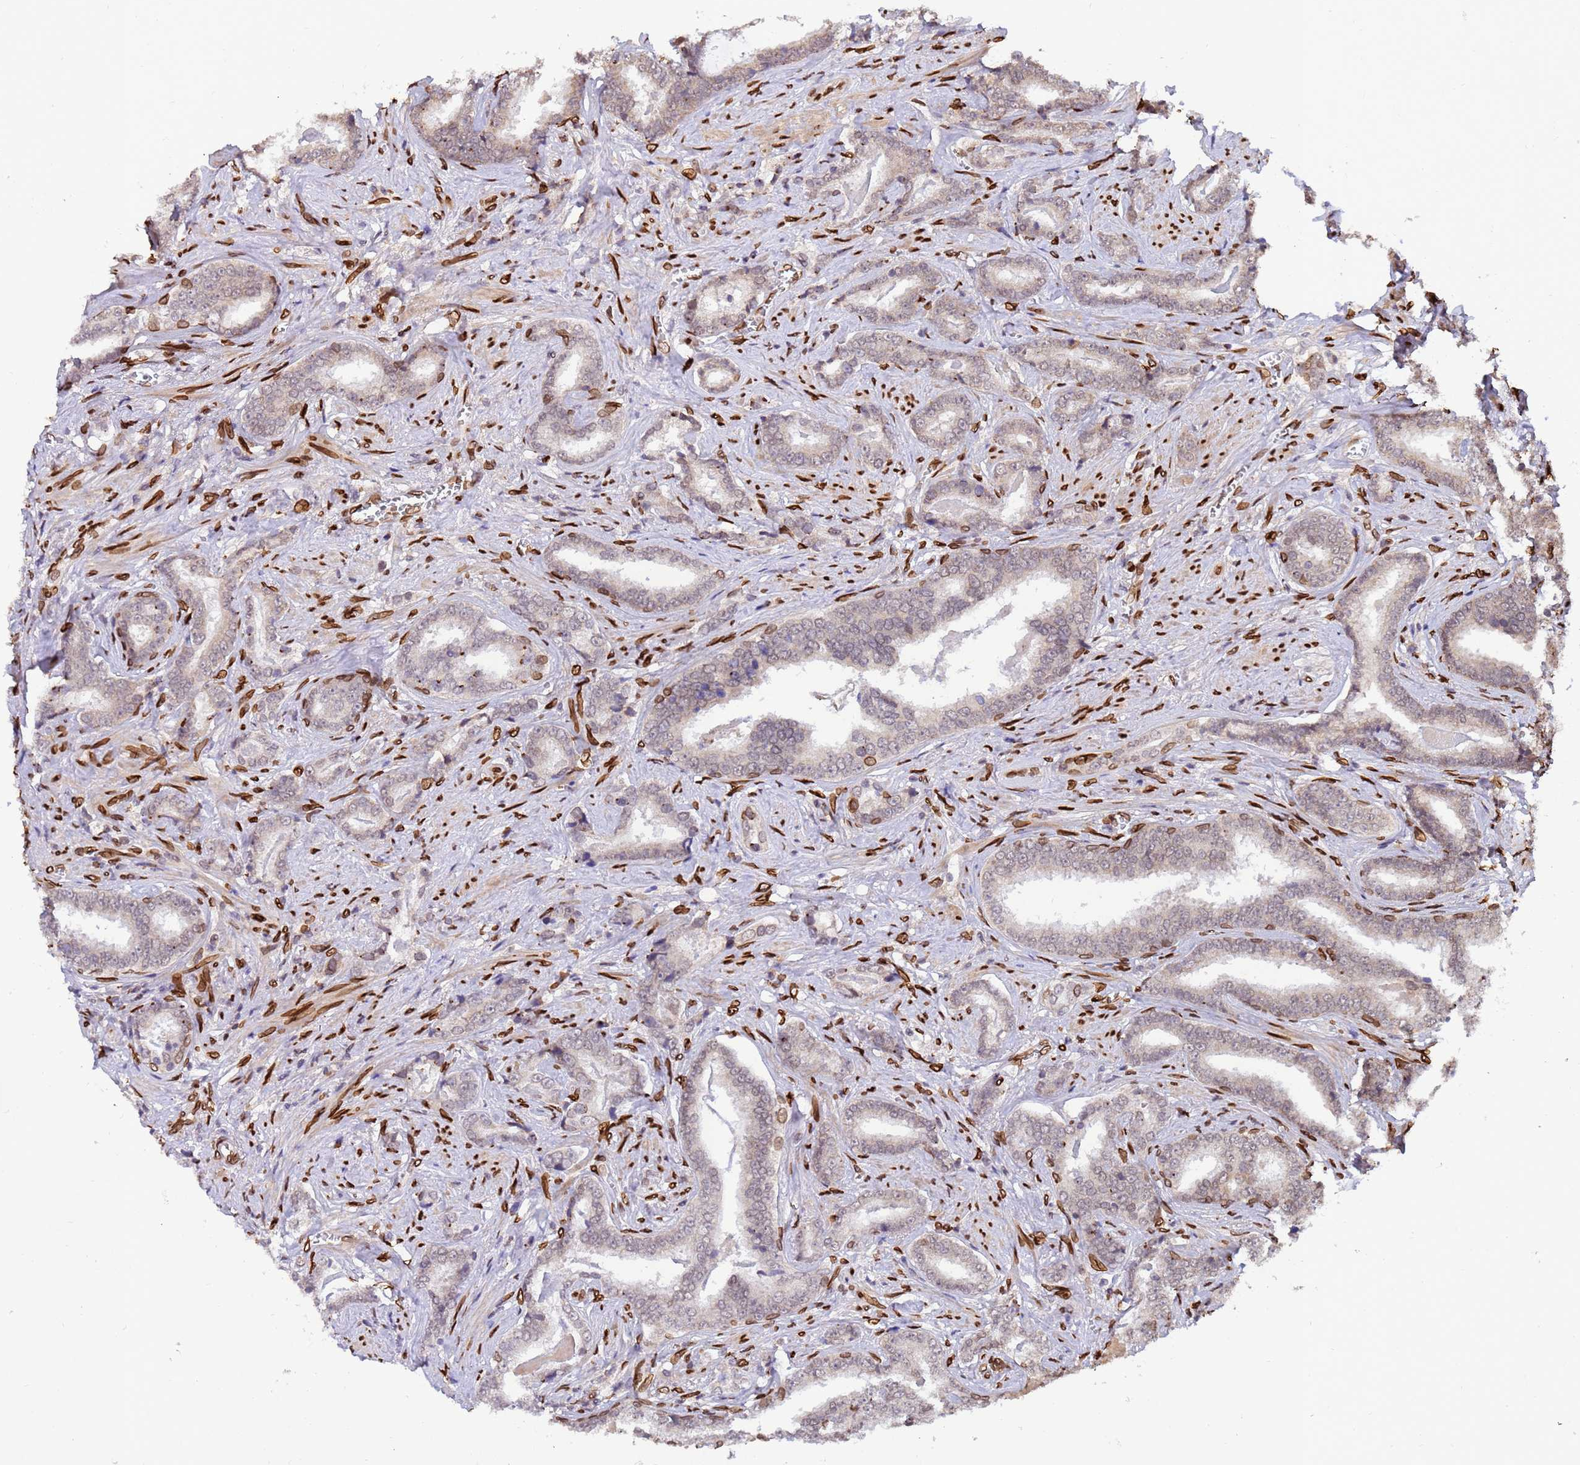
{"staining": {"intensity": "negative", "quantity": "none", "location": "none"}, "tissue": "prostate cancer", "cell_type": "Tumor cells", "image_type": "cancer", "snomed": [{"axis": "morphology", "description": "Adenocarcinoma, High grade"}, {"axis": "topography", "description": "Prostate"}], "caption": "Image shows no significant protein positivity in tumor cells of prostate cancer (adenocarcinoma (high-grade)).", "gene": "GPR135", "patient": {"sex": "male", "age": 67}}